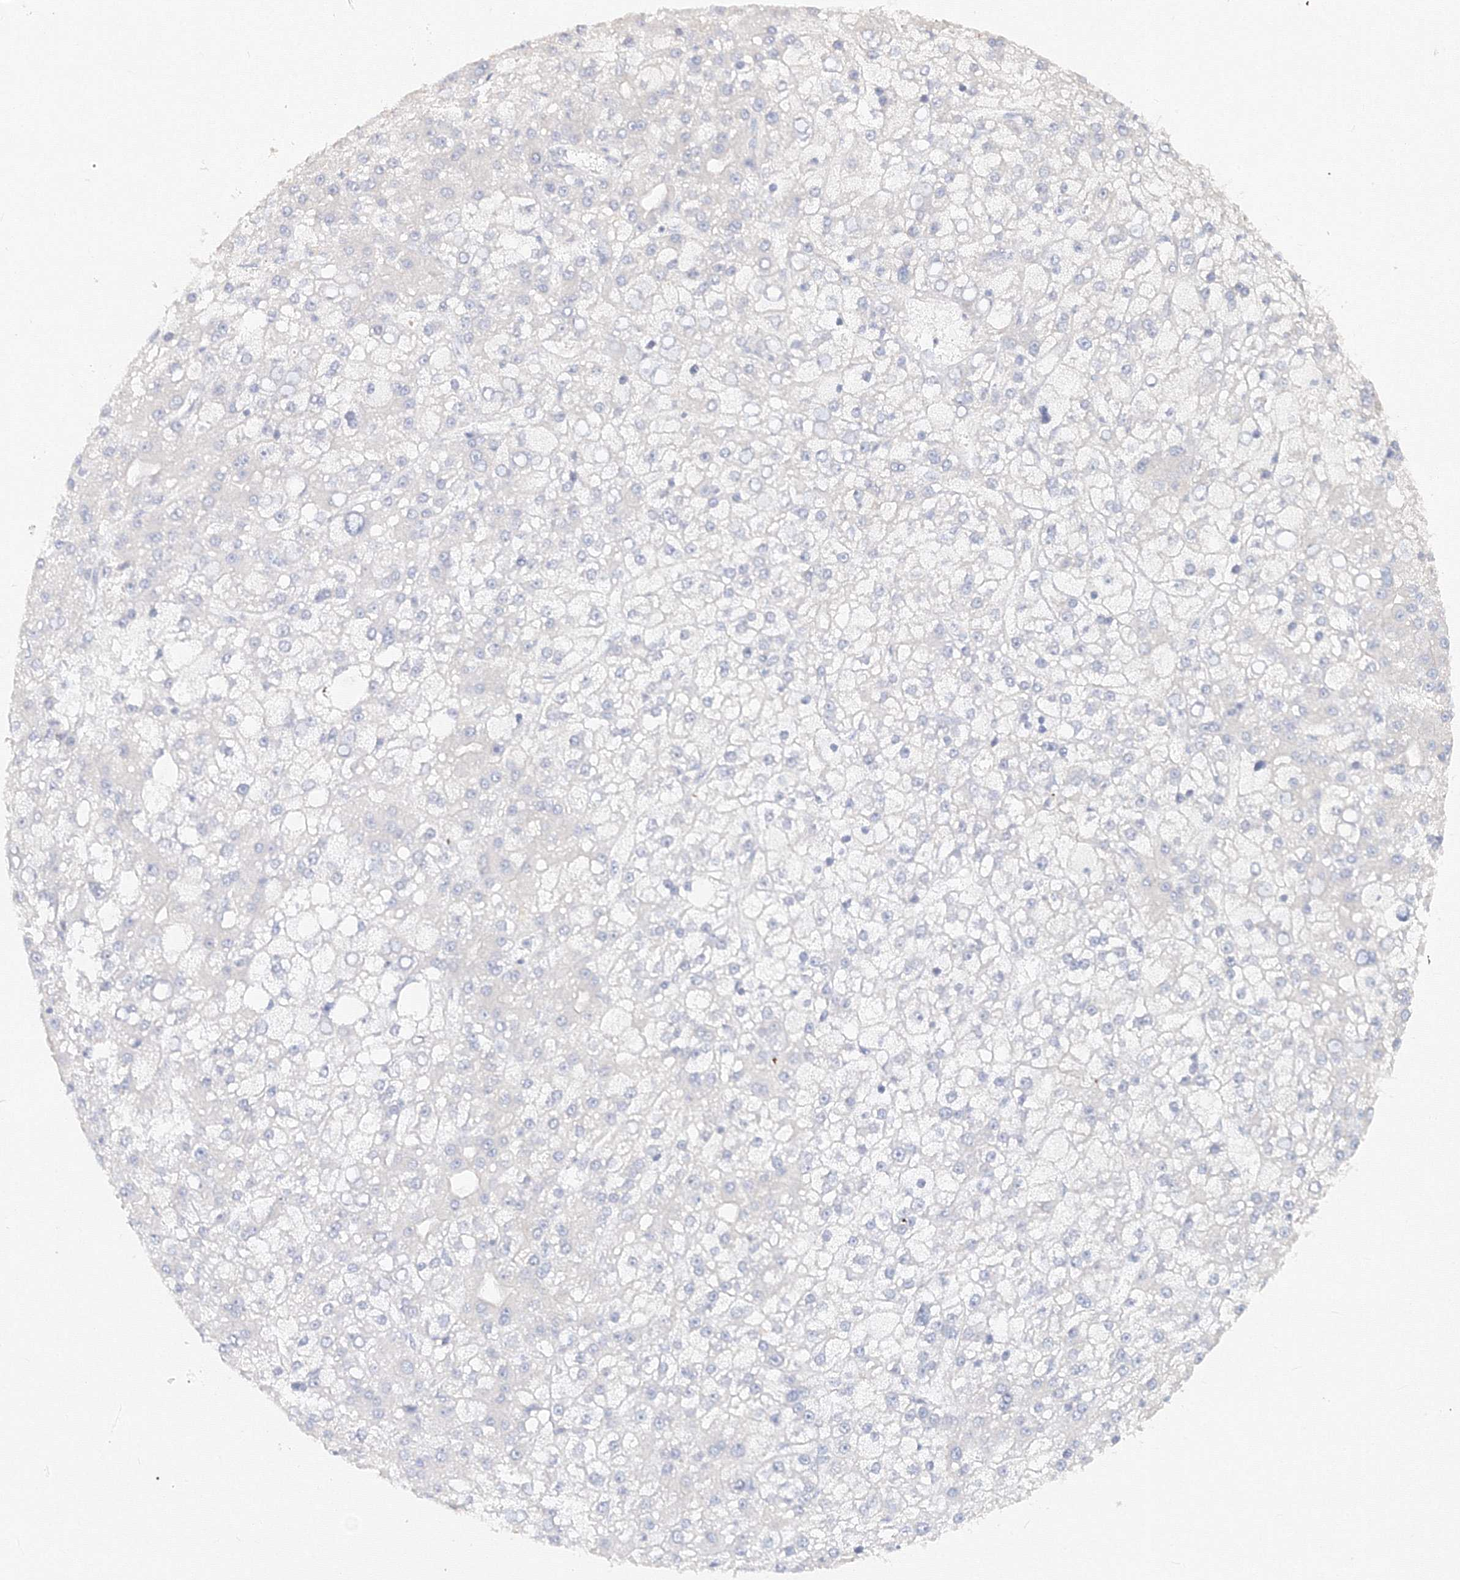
{"staining": {"intensity": "negative", "quantity": "none", "location": "none"}, "tissue": "liver cancer", "cell_type": "Tumor cells", "image_type": "cancer", "snomed": [{"axis": "morphology", "description": "Carcinoma, Hepatocellular, NOS"}, {"axis": "topography", "description": "Liver"}], "caption": "A photomicrograph of liver cancer (hepatocellular carcinoma) stained for a protein demonstrates no brown staining in tumor cells.", "gene": "MMRN1", "patient": {"sex": "male", "age": 67}}